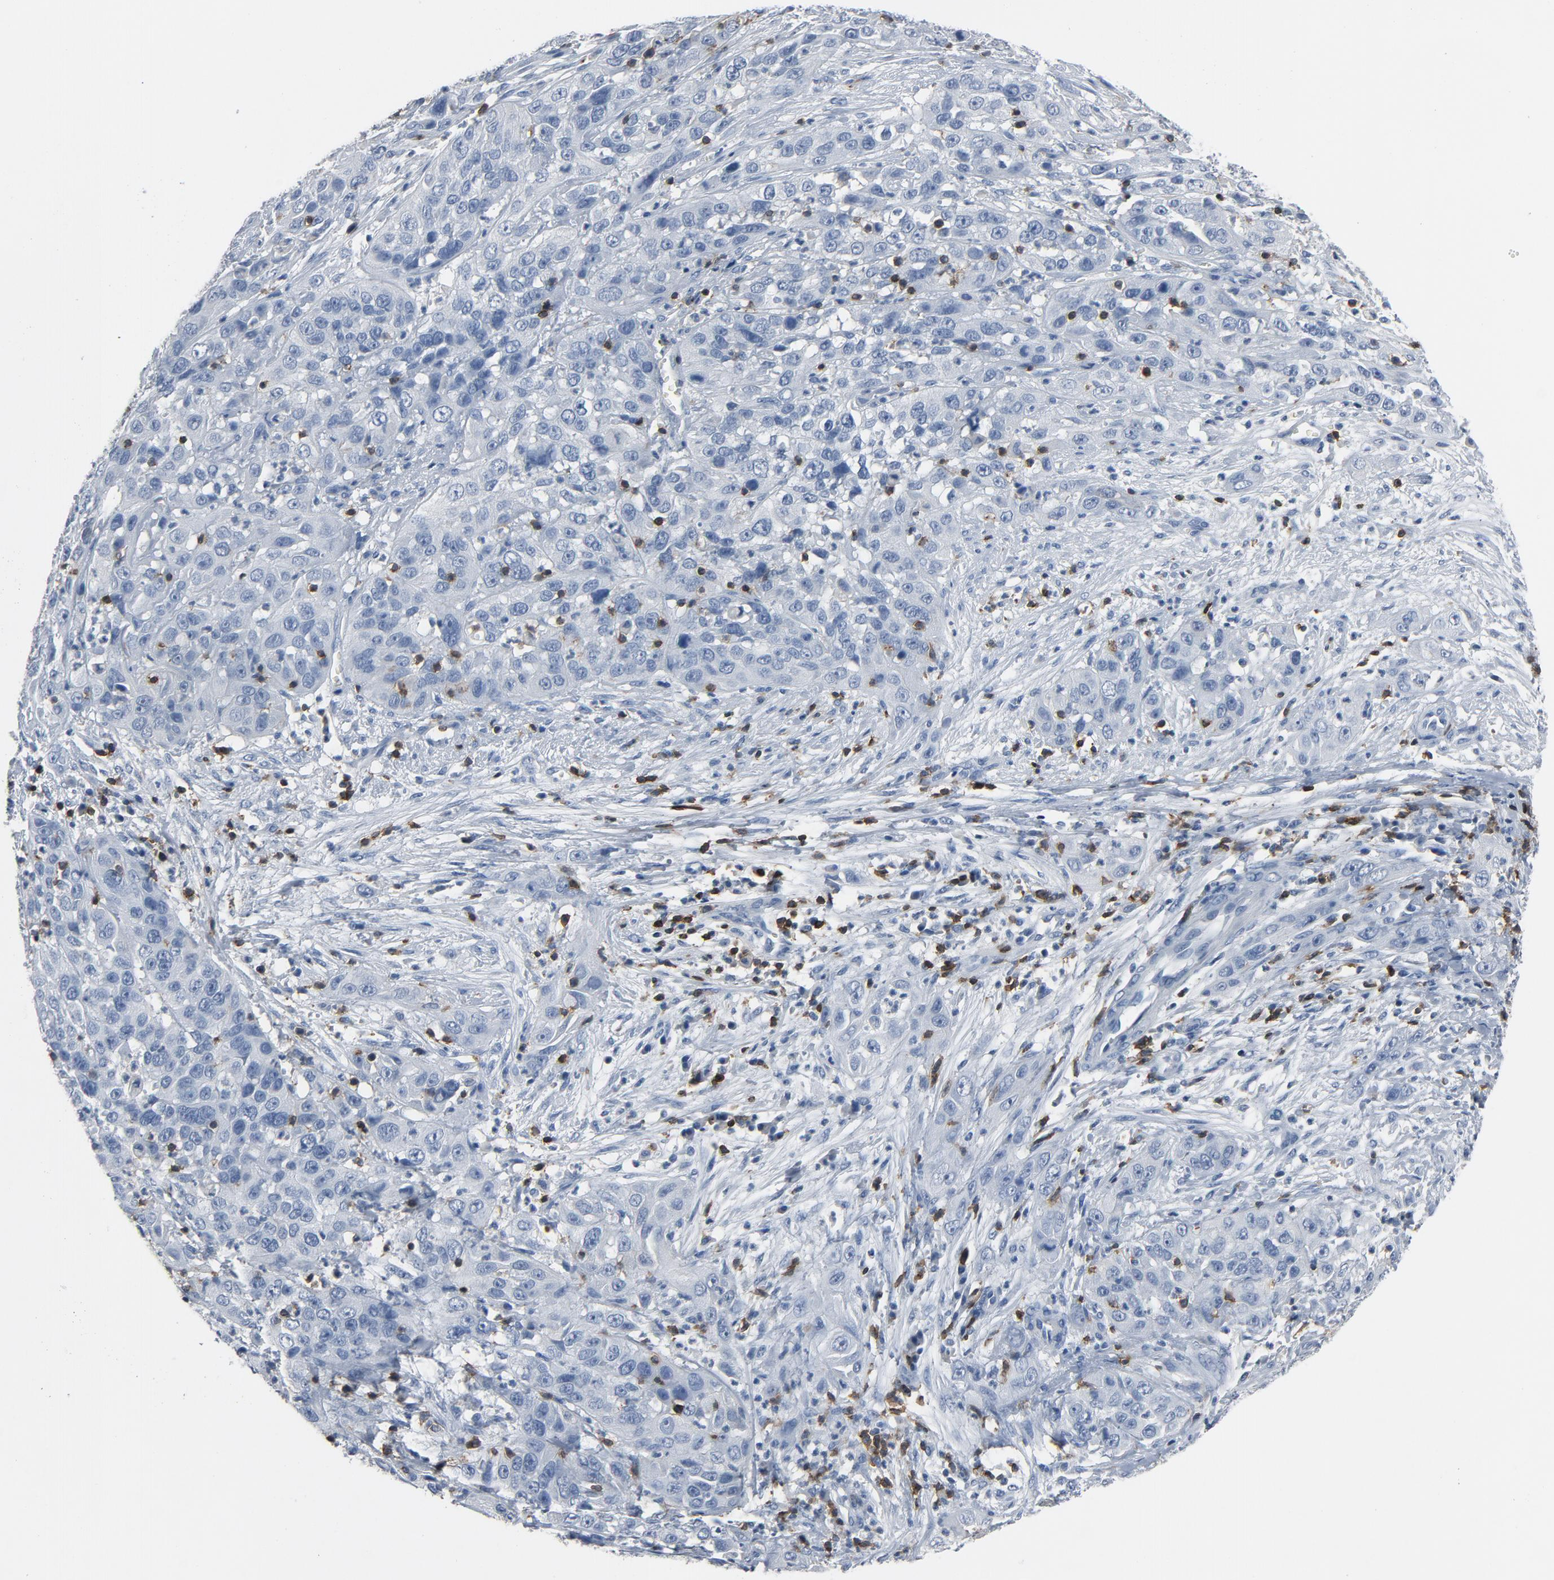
{"staining": {"intensity": "negative", "quantity": "none", "location": "none"}, "tissue": "cervical cancer", "cell_type": "Tumor cells", "image_type": "cancer", "snomed": [{"axis": "morphology", "description": "Squamous cell carcinoma, NOS"}, {"axis": "topography", "description": "Cervix"}], "caption": "DAB (3,3'-diaminobenzidine) immunohistochemical staining of cervical cancer (squamous cell carcinoma) exhibits no significant positivity in tumor cells. Nuclei are stained in blue.", "gene": "LCK", "patient": {"sex": "female", "age": 32}}